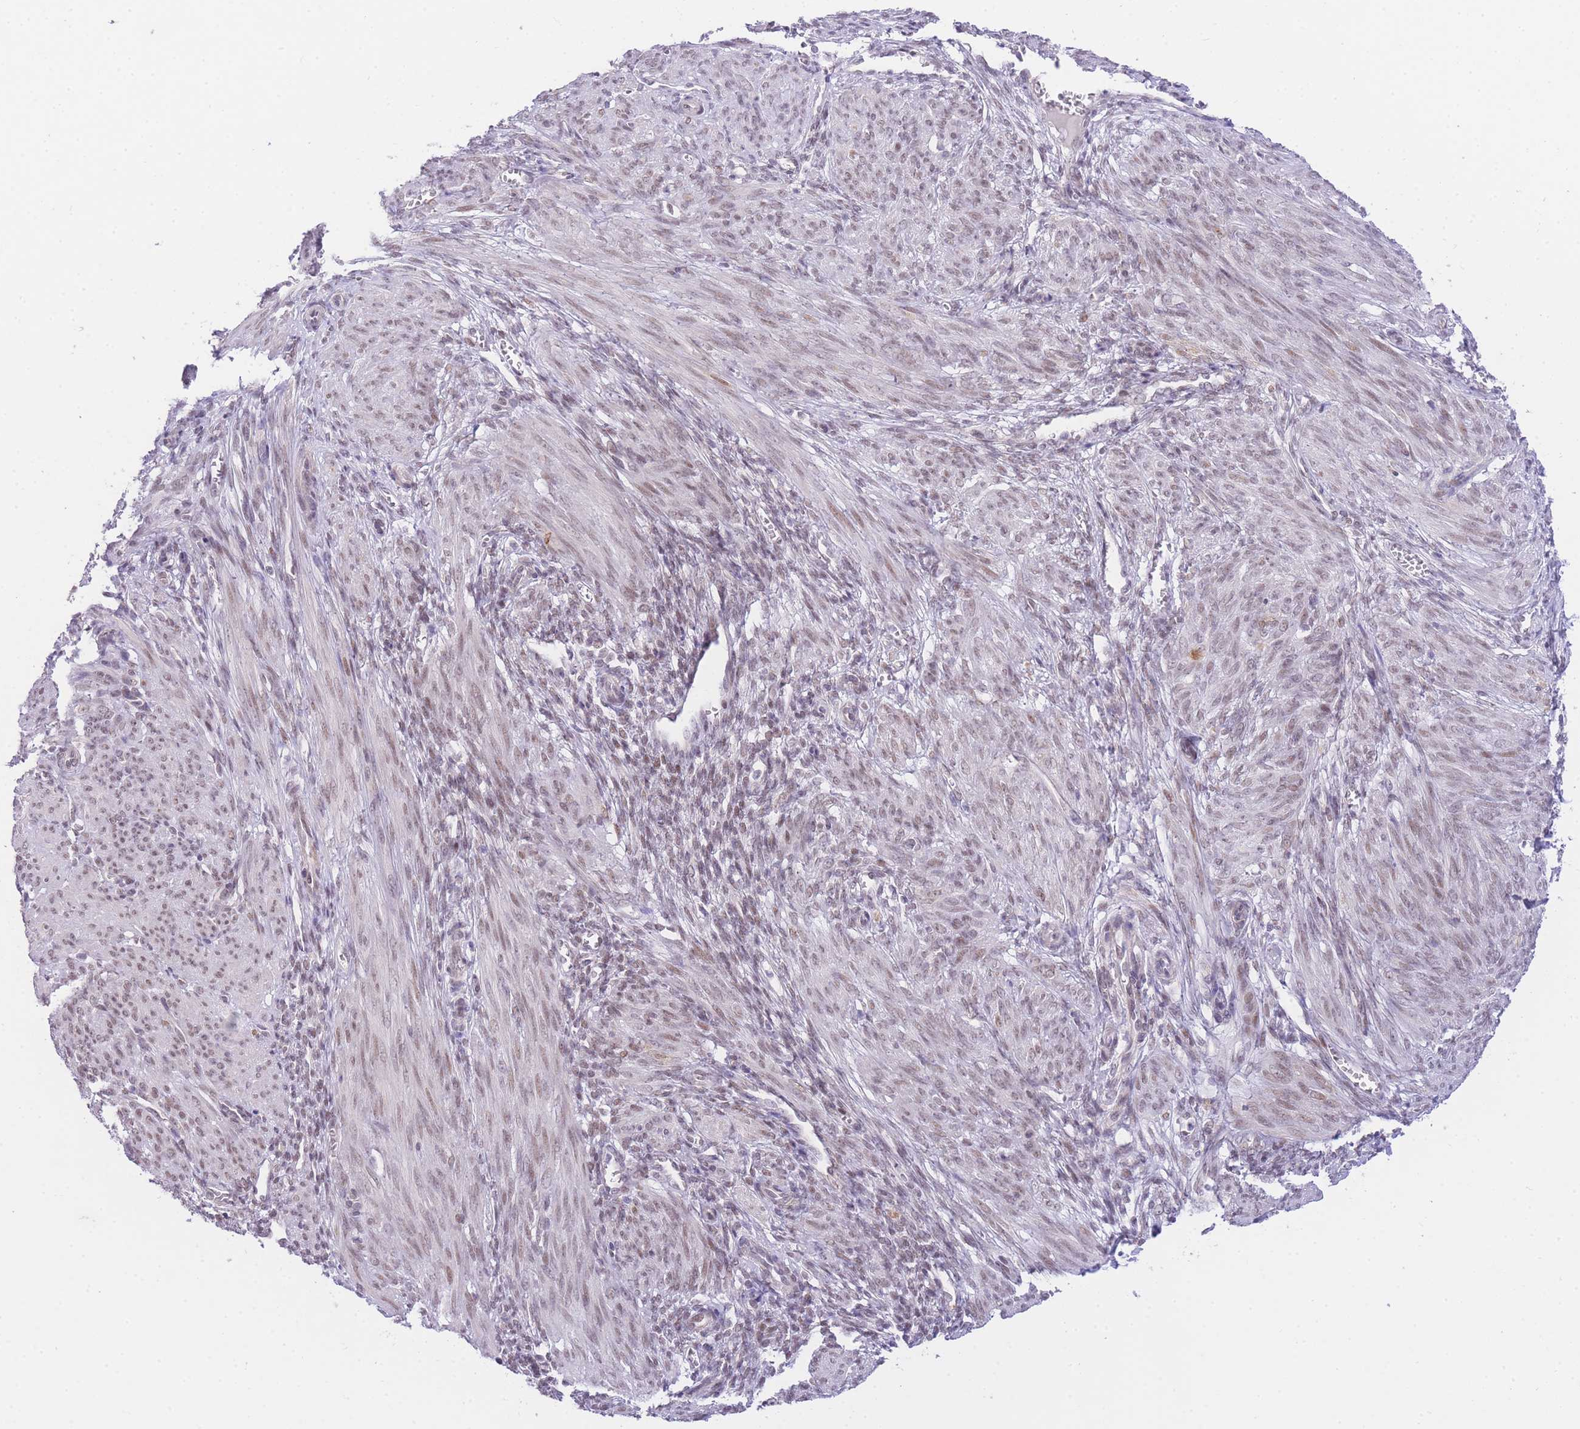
{"staining": {"intensity": "moderate", "quantity": "25%-75%", "location": "nuclear"}, "tissue": "smooth muscle", "cell_type": "Smooth muscle cells", "image_type": "normal", "snomed": [{"axis": "morphology", "description": "Normal tissue, NOS"}, {"axis": "topography", "description": "Smooth muscle"}], "caption": "Protein expression analysis of benign smooth muscle demonstrates moderate nuclear positivity in about 25%-75% of smooth muscle cells. (DAB IHC with brightfield microscopy, high magnification).", "gene": "UBXN7", "patient": {"sex": "female", "age": 39}}